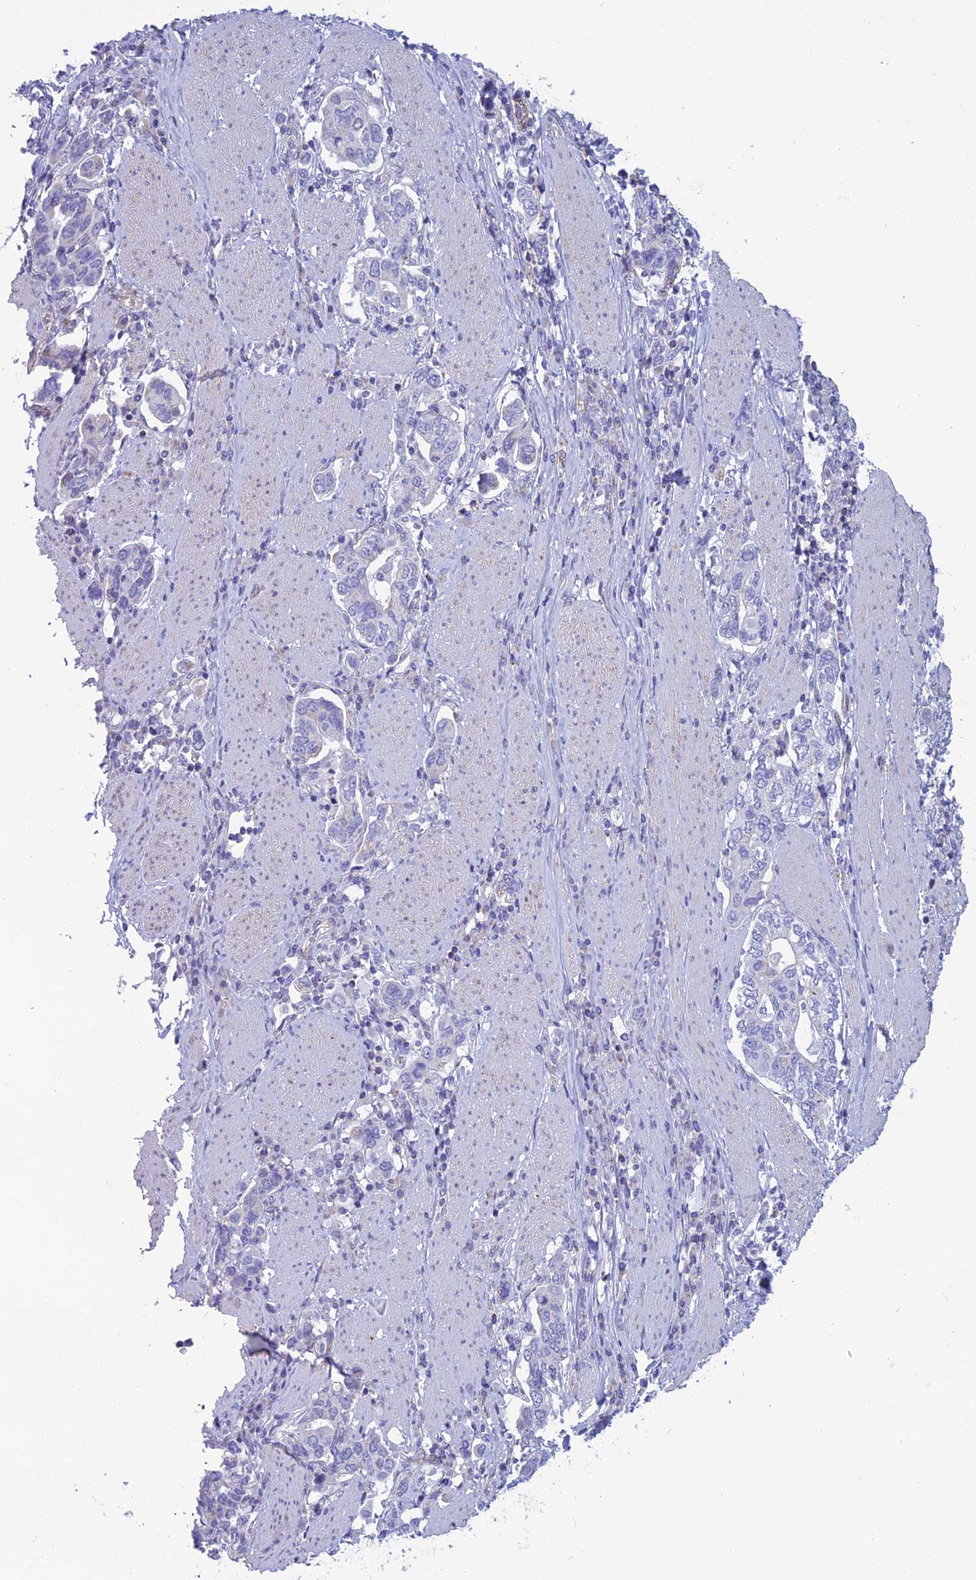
{"staining": {"intensity": "negative", "quantity": "none", "location": "none"}, "tissue": "stomach cancer", "cell_type": "Tumor cells", "image_type": "cancer", "snomed": [{"axis": "morphology", "description": "Adenocarcinoma, NOS"}, {"axis": "topography", "description": "Stomach, upper"}, {"axis": "topography", "description": "Stomach"}], "caption": "Histopathology image shows no significant protein staining in tumor cells of stomach adenocarcinoma.", "gene": "POMGNT1", "patient": {"sex": "male", "age": 62}}